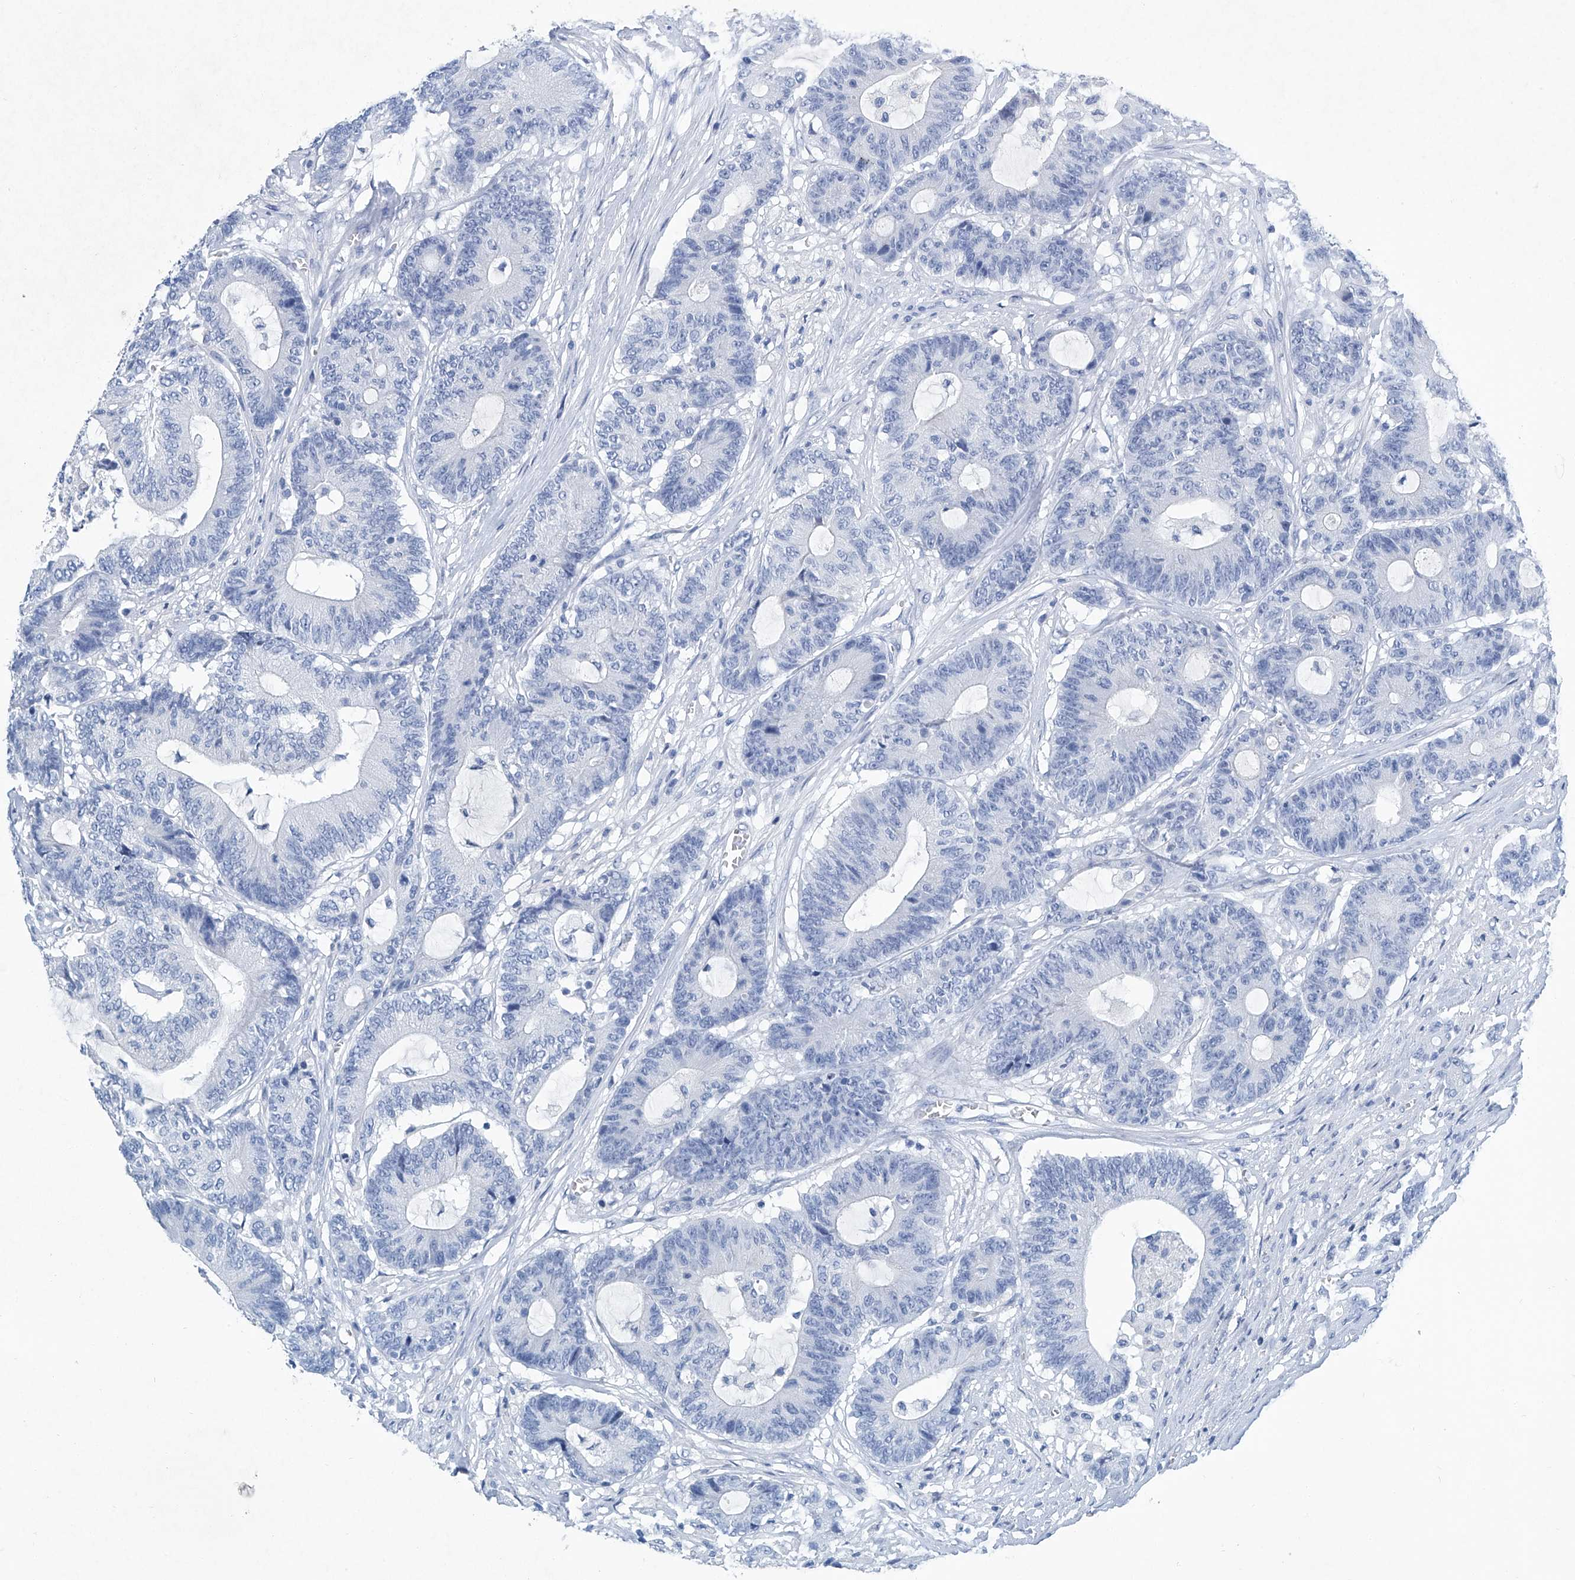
{"staining": {"intensity": "negative", "quantity": "none", "location": "none"}, "tissue": "colorectal cancer", "cell_type": "Tumor cells", "image_type": "cancer", "snomed": [{"axis": "morphology", "description": "Adenocarcinoma, NOS"}, {"axis": "topography", "description": "Colon"}], "caption": "This is an immunohistochemistry (IHC) photomicrograph of colorectal adenocarcinoma. There is no positivity in tumor cells.", "gene": "CYP2A7", "patient": {"sex": "female", "age": 84}}